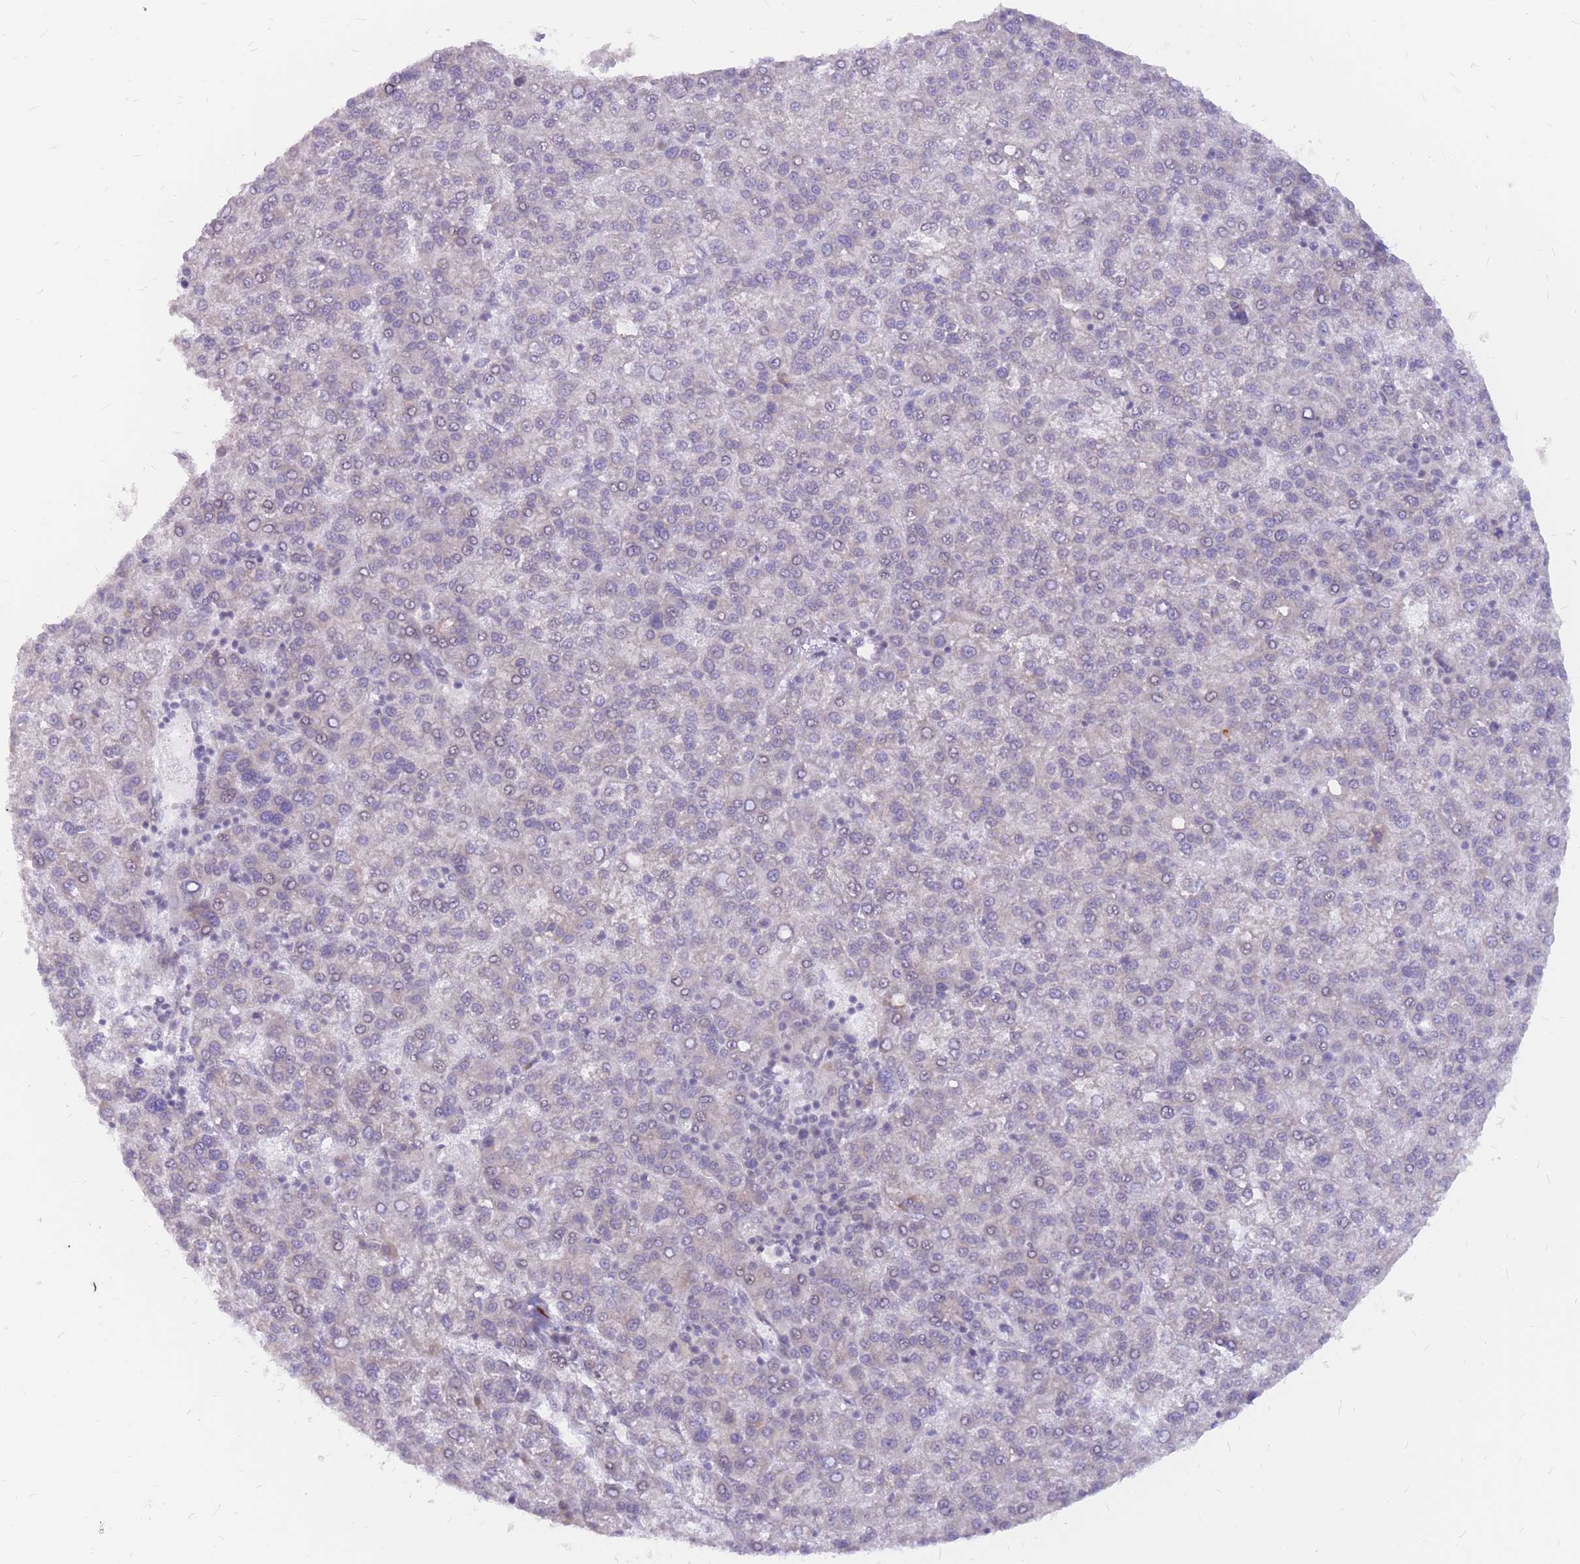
{"staining": {"intensity": "negative", "quantity": "none", "location": "none"}, "tissue": "liver cancer", "cell_type": "Tumor cells", "image_type": "cancer", "snomed": [{"axis": "morphology", "description": "Carcinoma, Hepatocellular, NOS"}, {"axis": "topography", "description": "Liver"}], "caption": "Human liver cancer stained for a protein using IHC exhibits no staining in tumor cells.", "gene": "ADD2", "patient": {"sex": "female", "age": 58}}